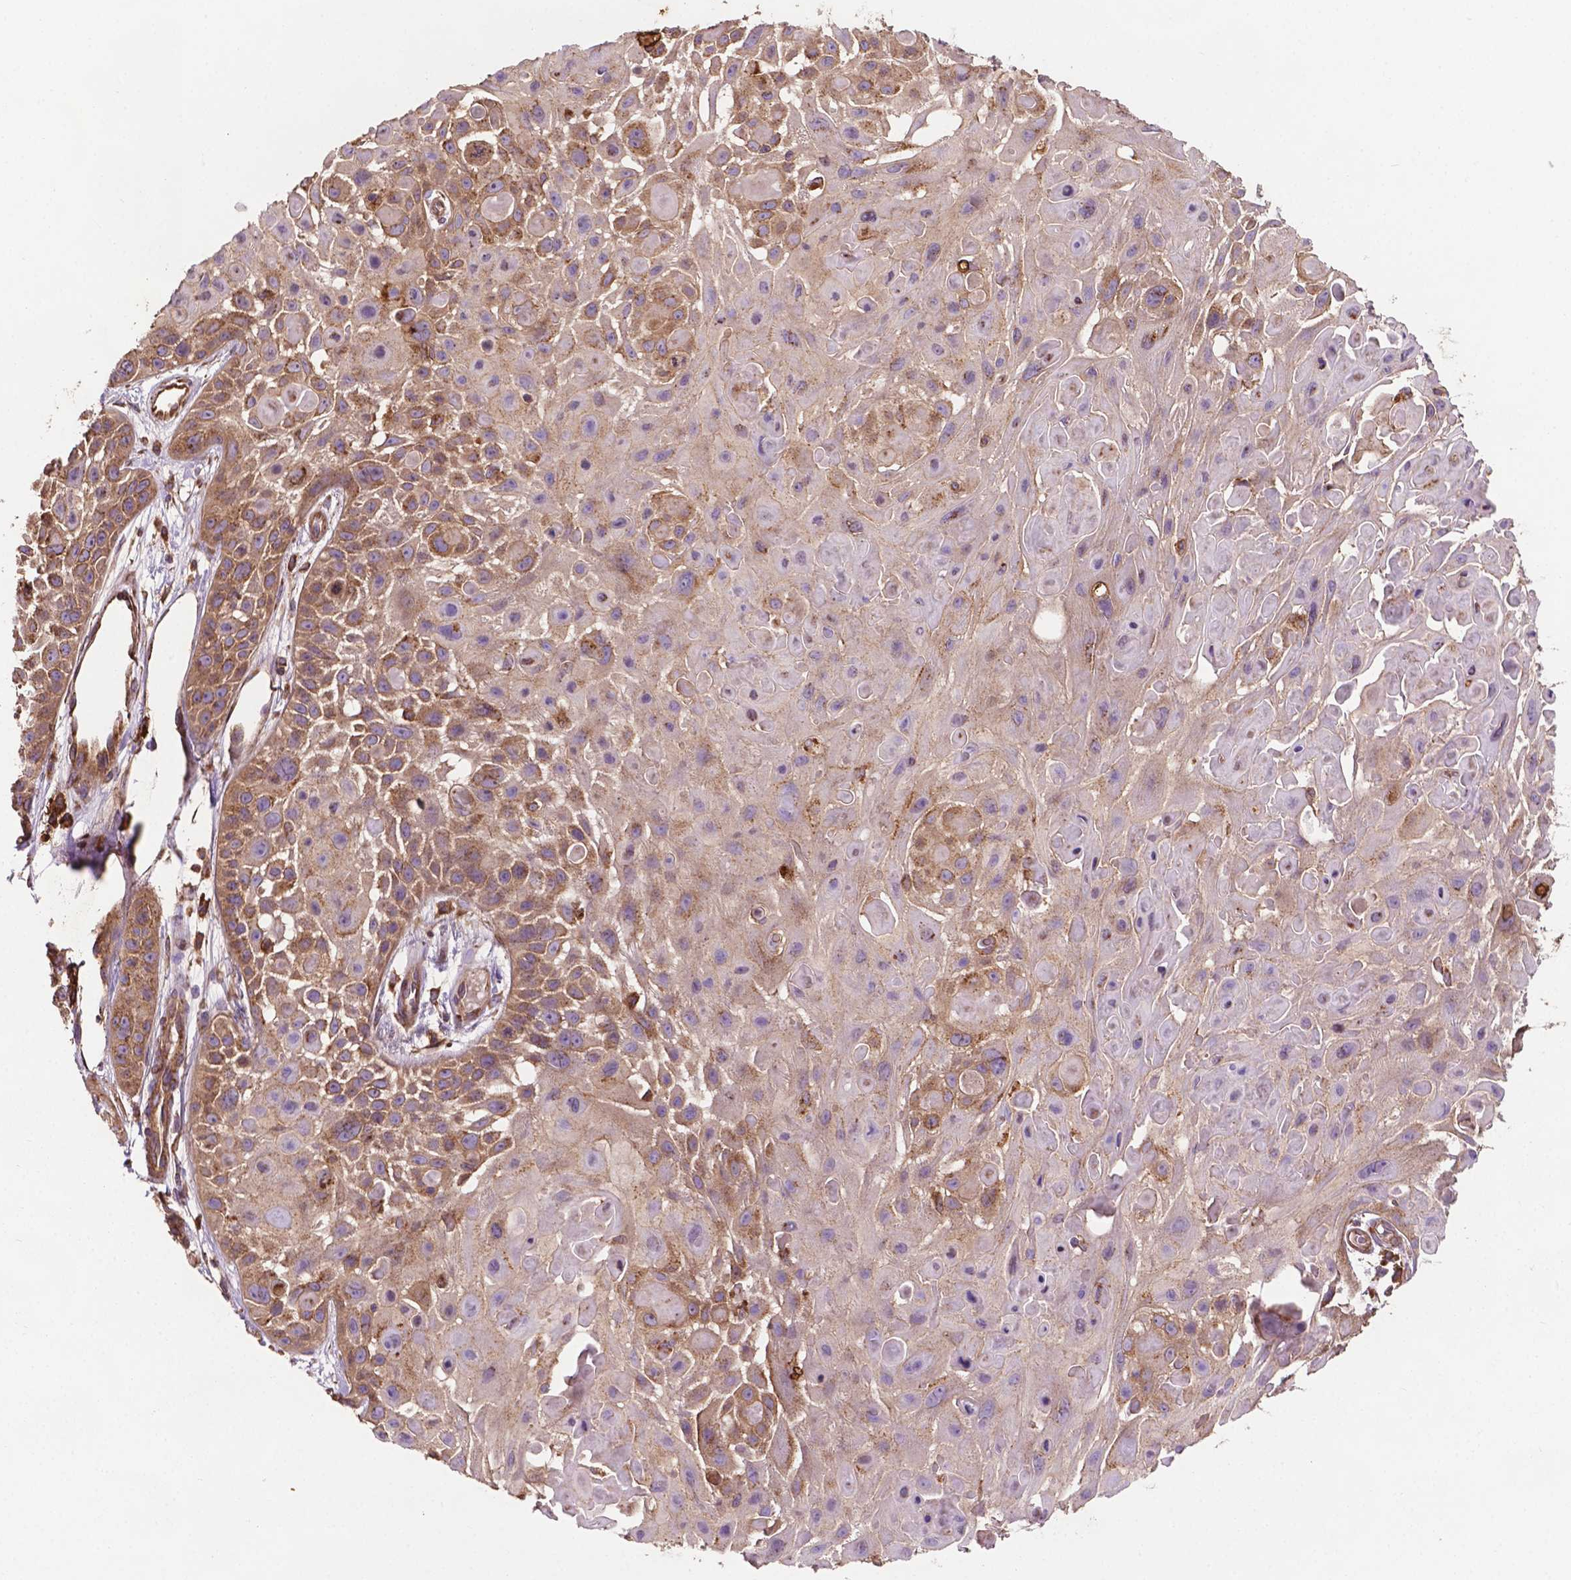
{"staining": {"intensity": "moderate", "quantity": "25%-75%", "location": "cytoplasmic/membranous"}, "tissue": "skin cancer", "cell_type": "Tumor cells", "image_type": "cancer", "snomed": [{"axis": "morphology", "description": "Squamous cell carcinoma, NOS"}, {"axis": "topography", "description": "Skin"}, {"axis": "topography", "description": "Anal"}], "caption": "The photomicrograph displays a brown stain indicating the presence of a protein in the cytoplasmic/membranous of tumor cells in skin squamous cell carcinoma. (Brightfield microscopy of DAB IHC at high magnification).", "gene": "CCDC71L", "patient": {"sex": "female", "age": 75}}